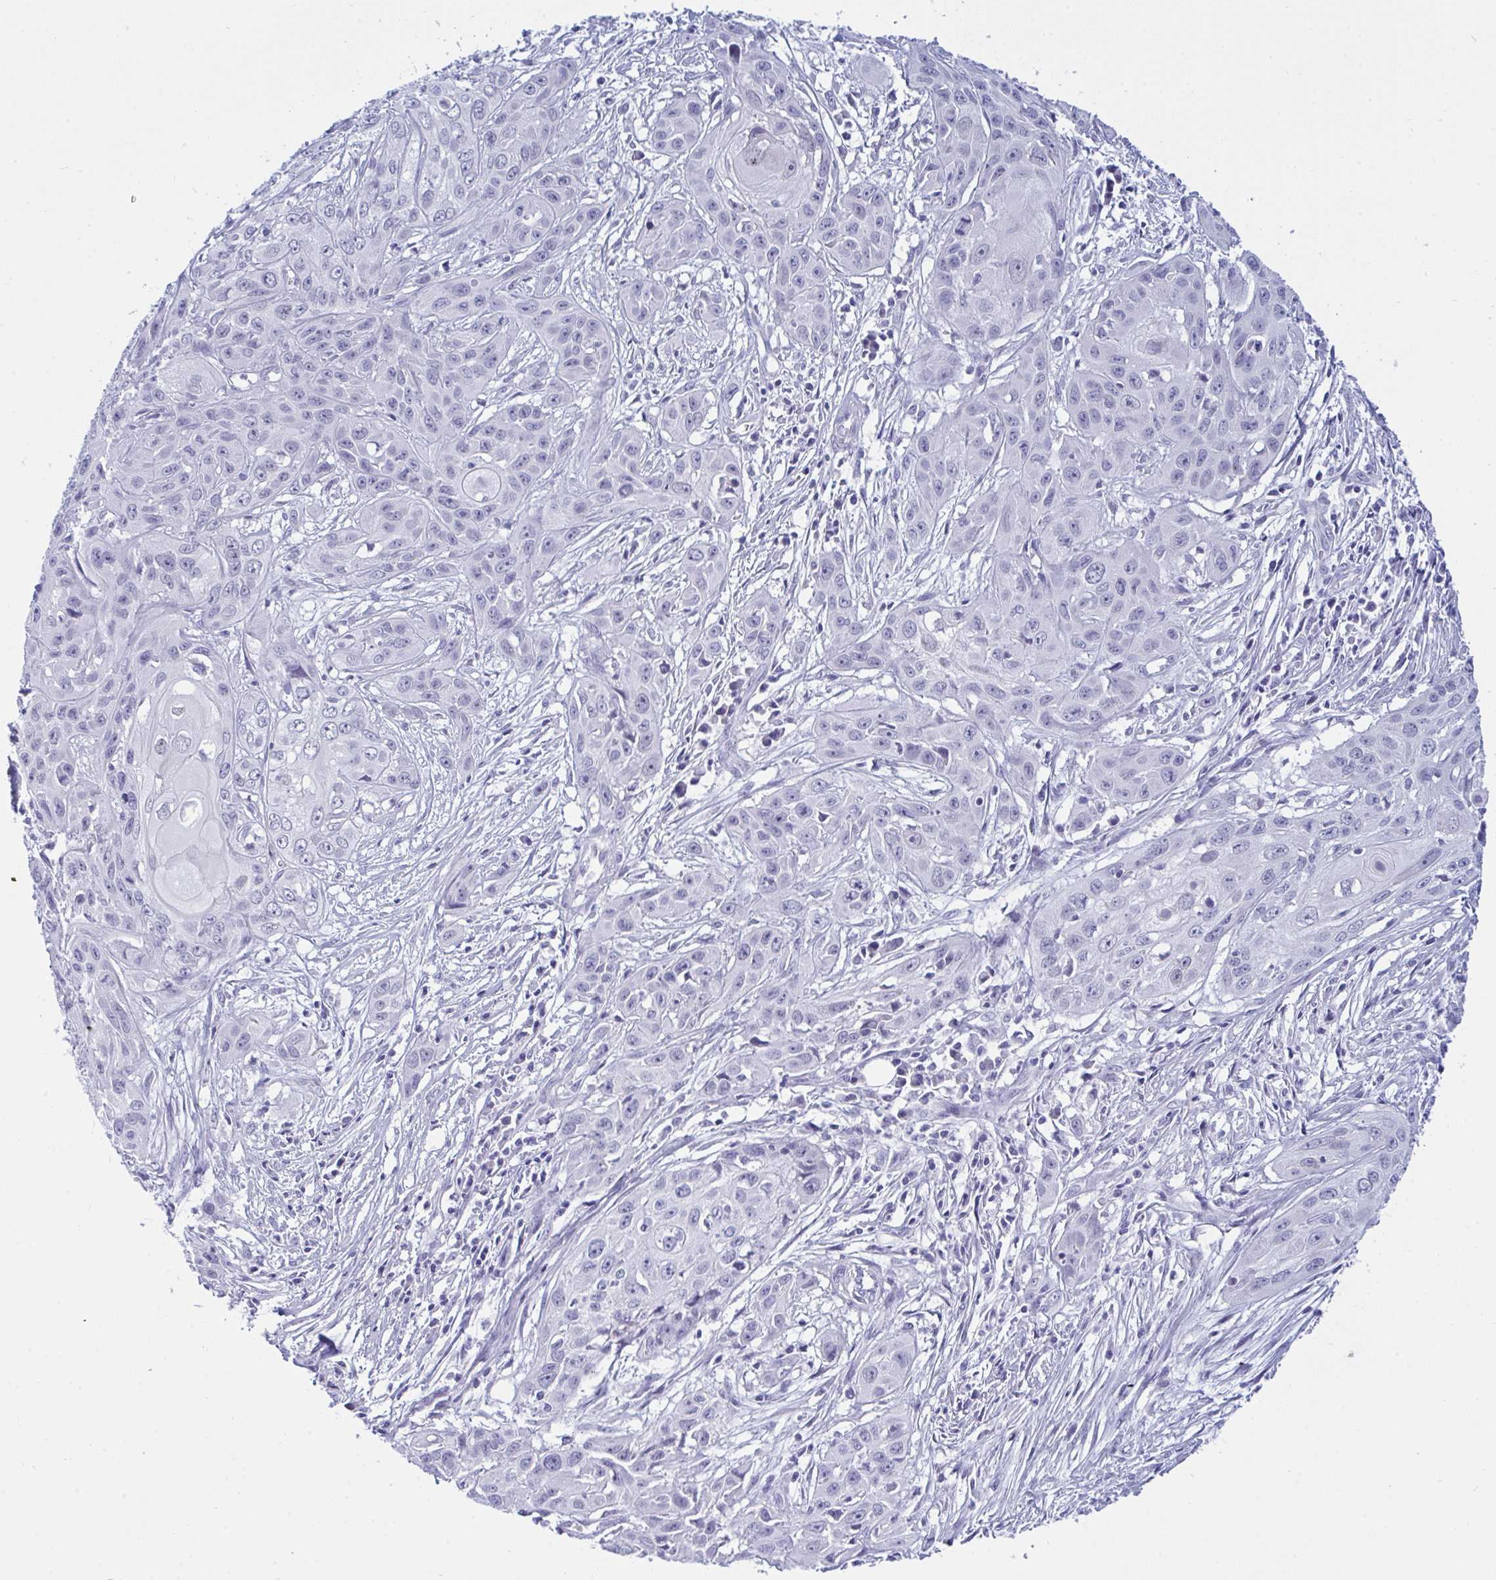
{"staining": {"intensity": "negative", "quantity": "none", "location": "none"}, "tissue": "skin cancer", "cell_type": "Tumor cells", "image_type": "cancer", "snomed": [{"axis": "morphology", "description": "Squamous cell carcinoma, NOS"}, {"axis": "topography", "description": "Skin"}, {"axis": "topography", "description": "Vulva"}], "caption": "Tumor cells are negative for brown protein staining in skin squamous cell carcinoma.", "gene": "PRDM9", "patient": {"sex": "female", "age": 83}}